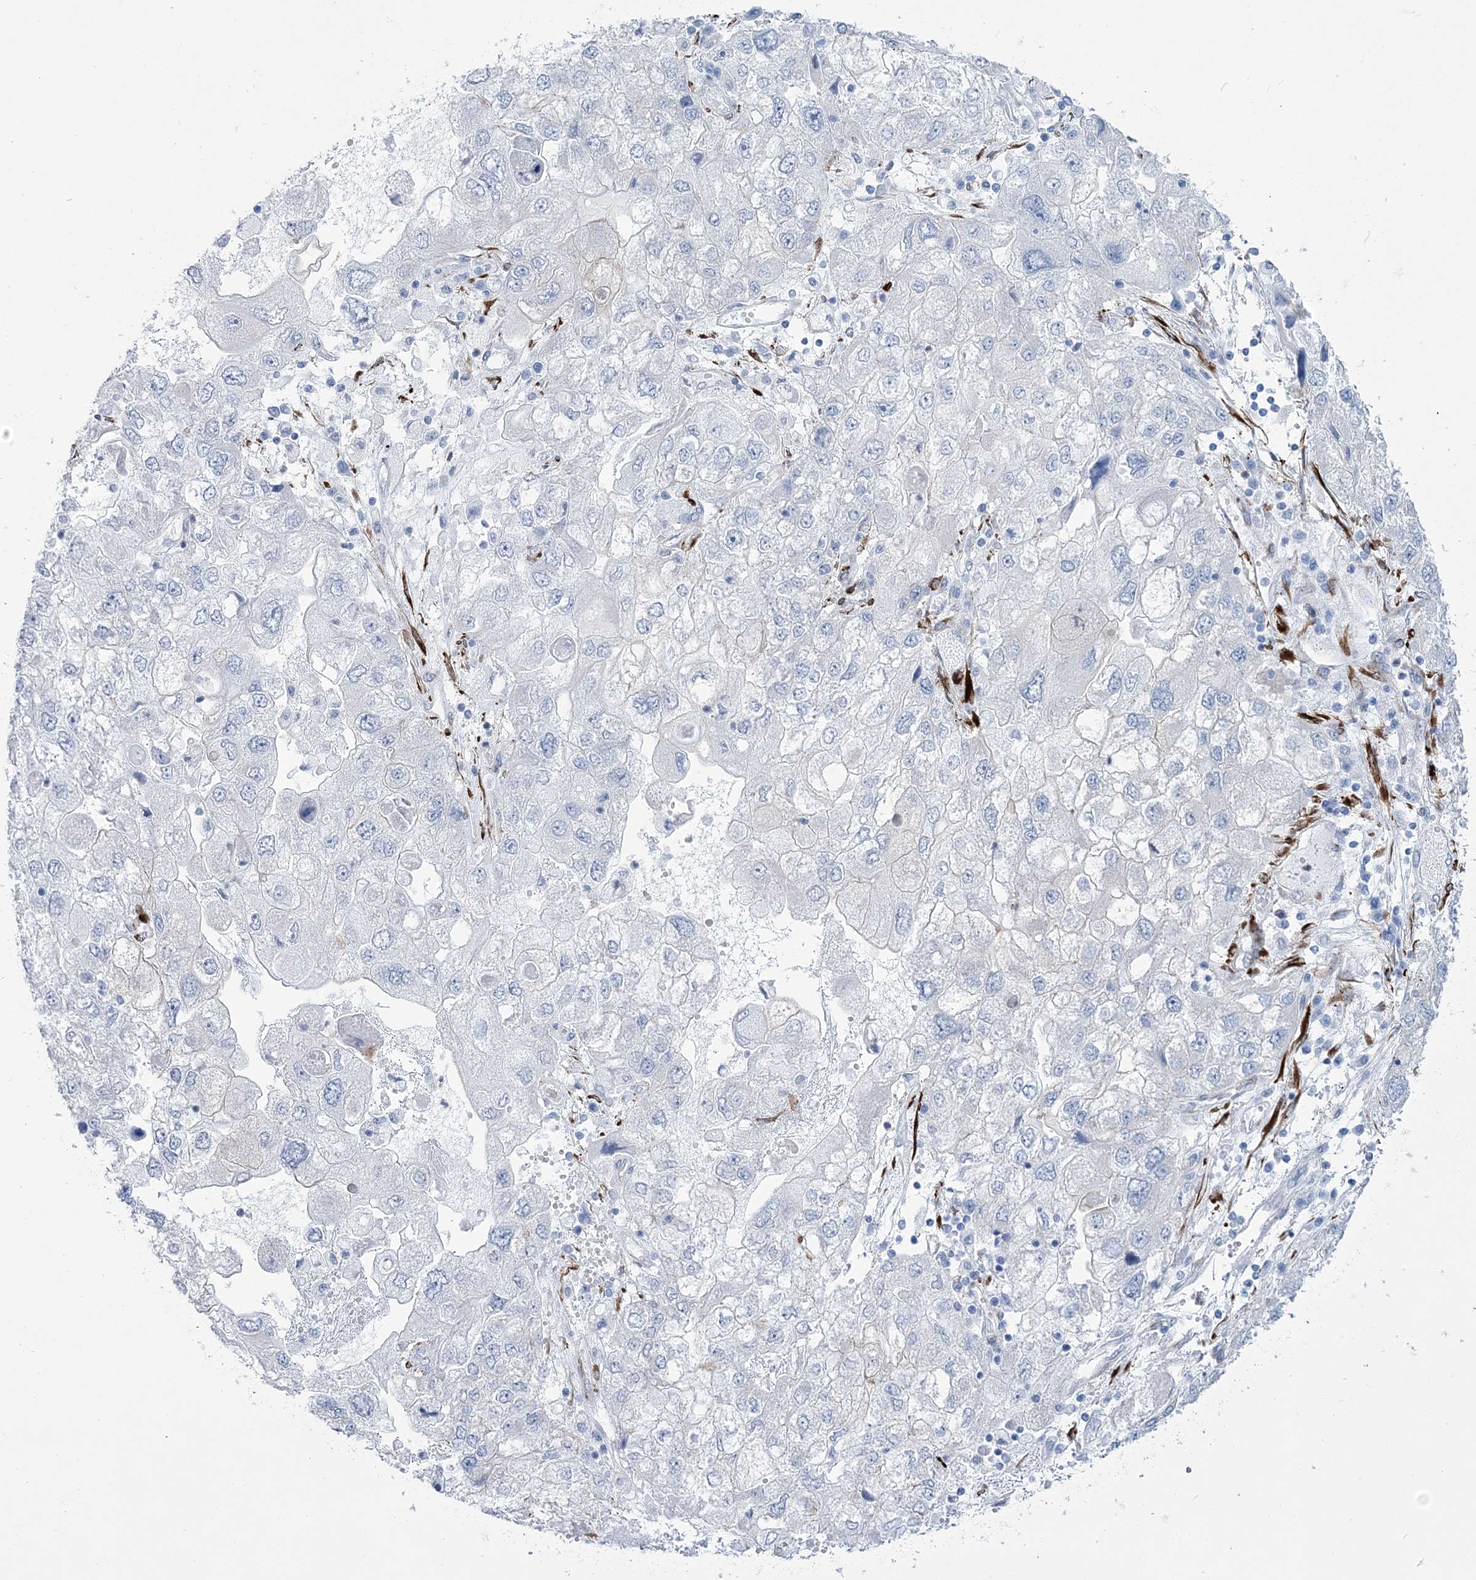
{"staining": {"intensity": "negative", "quantity": "none", "location": "none"}, "tissue": "endometrial cancer", "cell_type": "Tumor cells", "image_type": "cancer", "snomed": [{"axis": "morphology", "description": "Adenocarcinoma, NOS"}, {"axis": "topography", "description": "Endometrium"}], "caption": "Photomicrograph shows no protein staining in tumor cells of endometrial cancer (adenocarcinoma) tissue. (Immunohistochemistry (ihc), brightfield microscopy, high magnification).", "gene": "RAB11FIP5", "patient": {"sex": "female", "age": 49}}